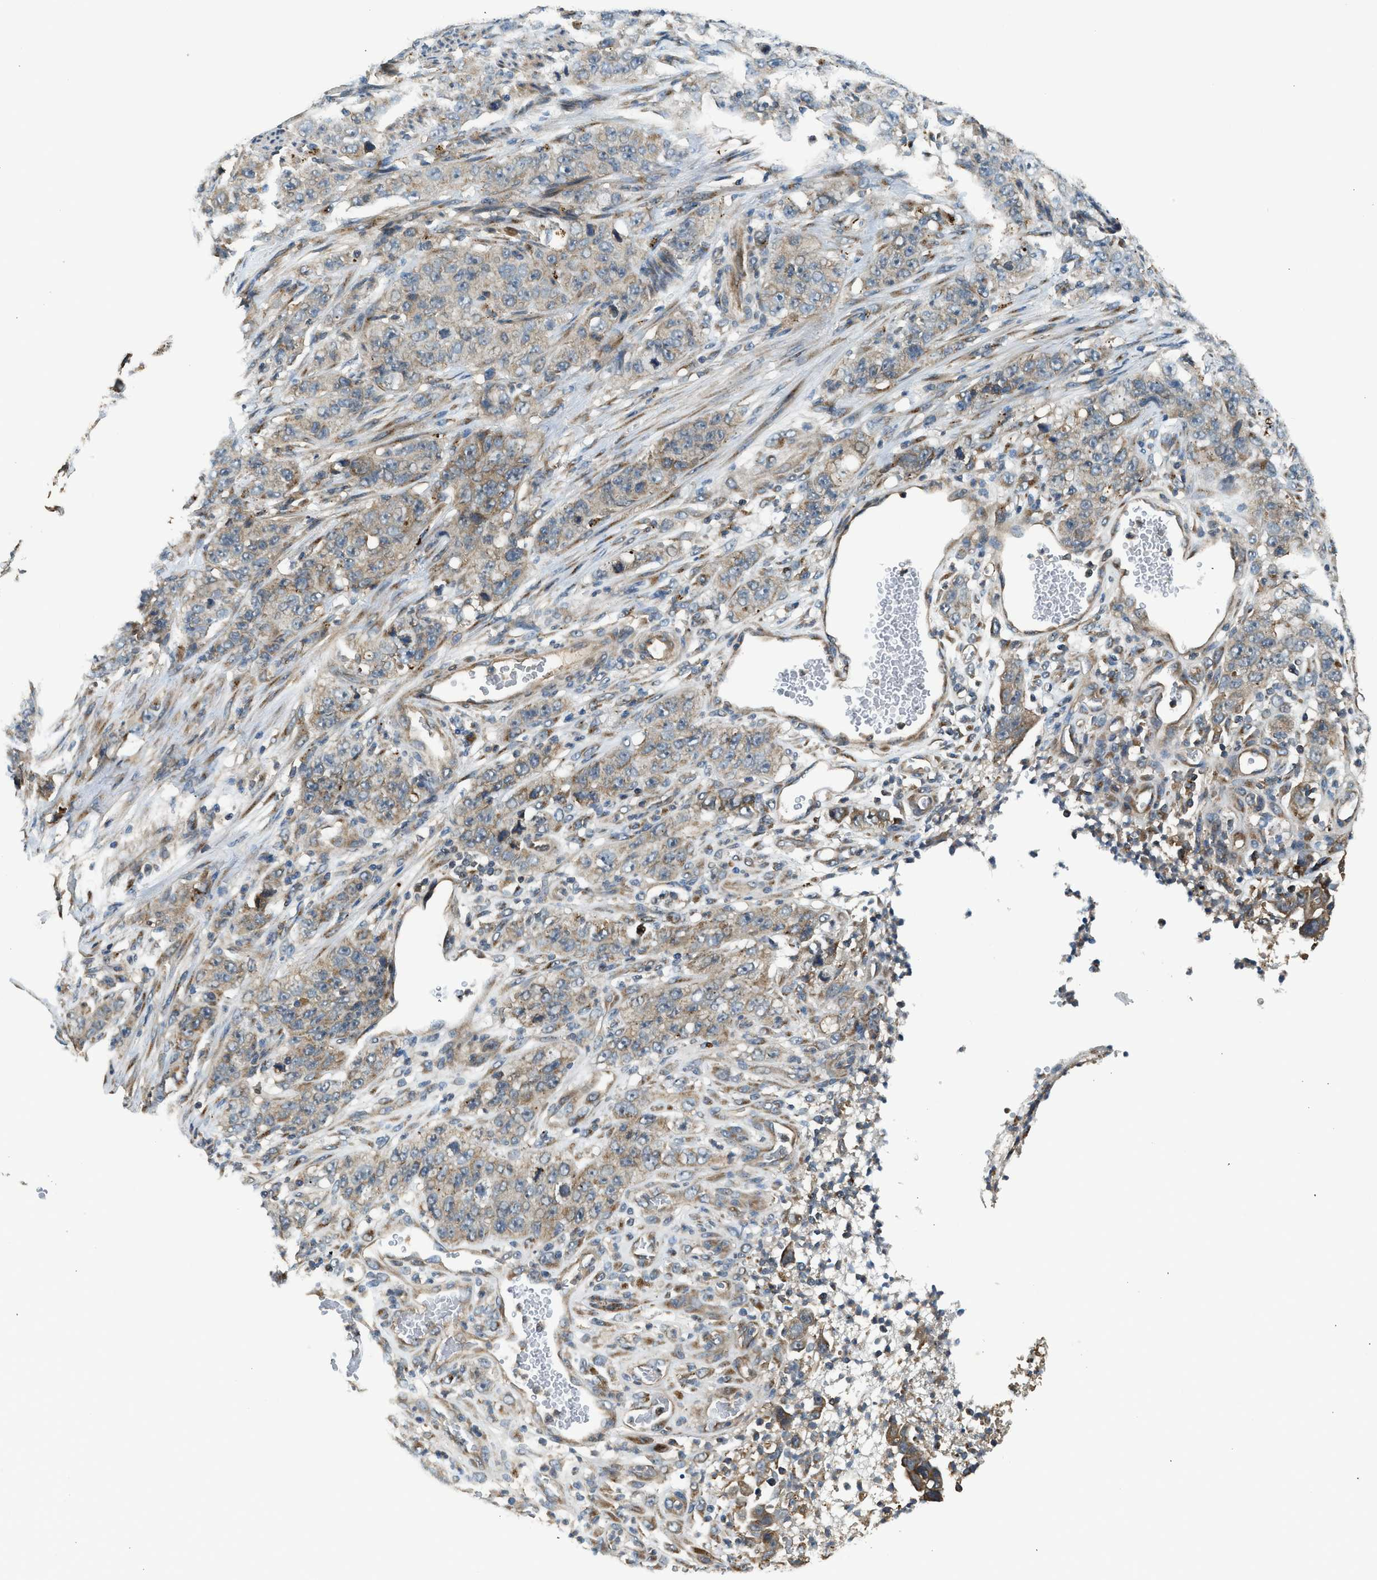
{"staining": {"intensity": "moderate", "quantity": ">75%", "location": "cytoplasmic/membranous"}, "tissue": "stomach cancer", "cell_type": "Tumor cells", "image_type": "cancer", "snomed": [{"axis": "morphology", "description": "Adenocarcinoma, NOS"}, {"axis": "topography", "description": "Stomach"}], "caption": "Moderate cytoplasmic/membranous protein staining is appreciated in about >75% of tumor cells in stomach cancer (adenocarcinoma).", "gene": "STARD3", "patient": {"sex": "male", "age": 48}}